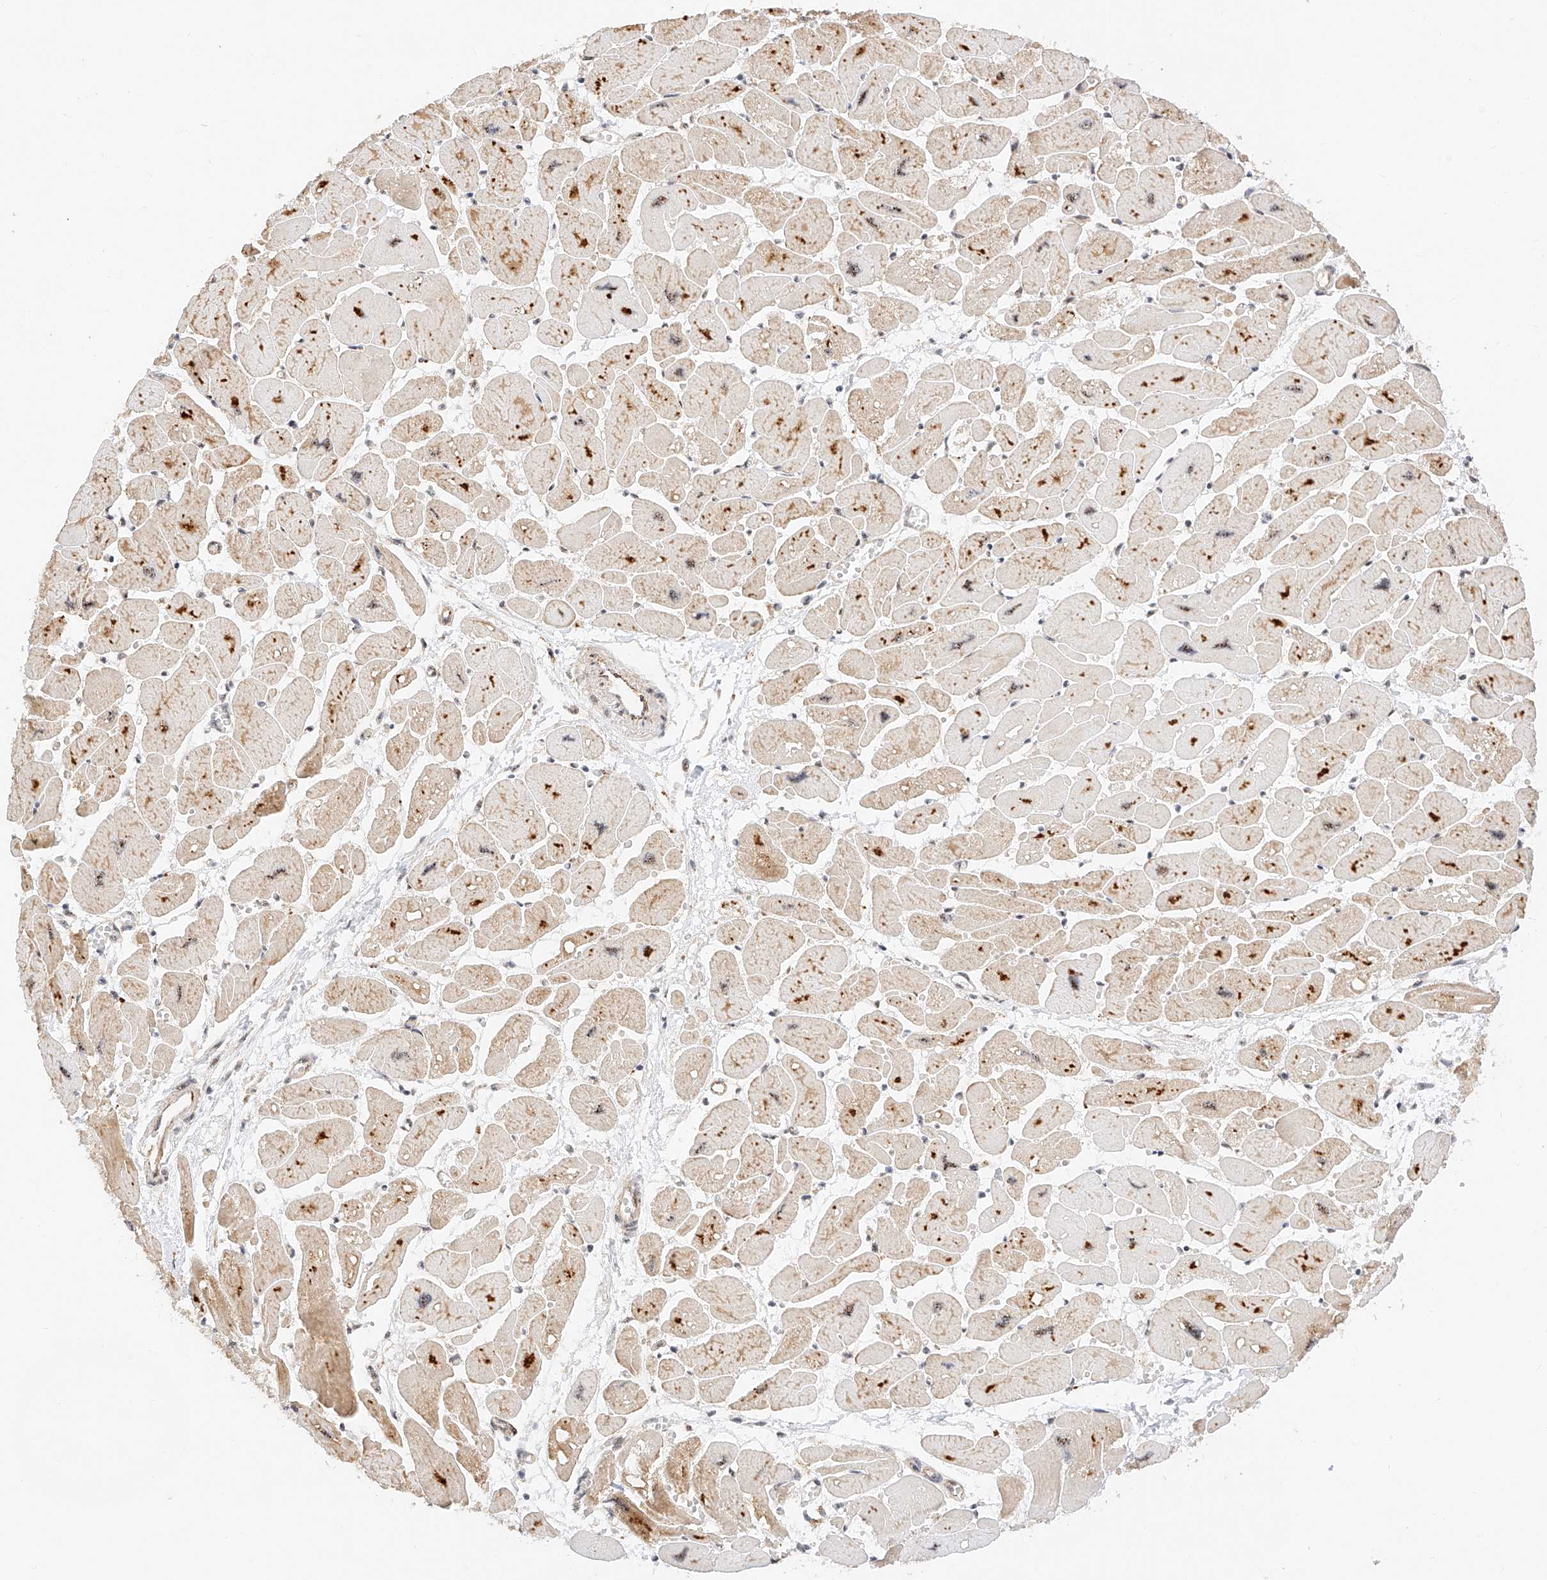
{"staining": {"intensity": "moderate", "quantity": "25%-75%", "location": "cytoplasmic/membranous,nuclear"}, "tissue": "heart muscle", "cell_type": "Cardiomyocytes", "image_type": "normal", "snomed": [{"axis": "morphology", "description": "Normal tissue, NOS"}, {"axis": "topography", "description": "Heart"}], "caption": "Cardiomyocytes demonstrate medium levels of moderate cytoplasmic/membranous,nuclear staining in approximately 25%-75% of cells in unremarkable human heart muscle.", "gene": "ATXN7L2", "patient": {"sex": "female", "age": 54}}